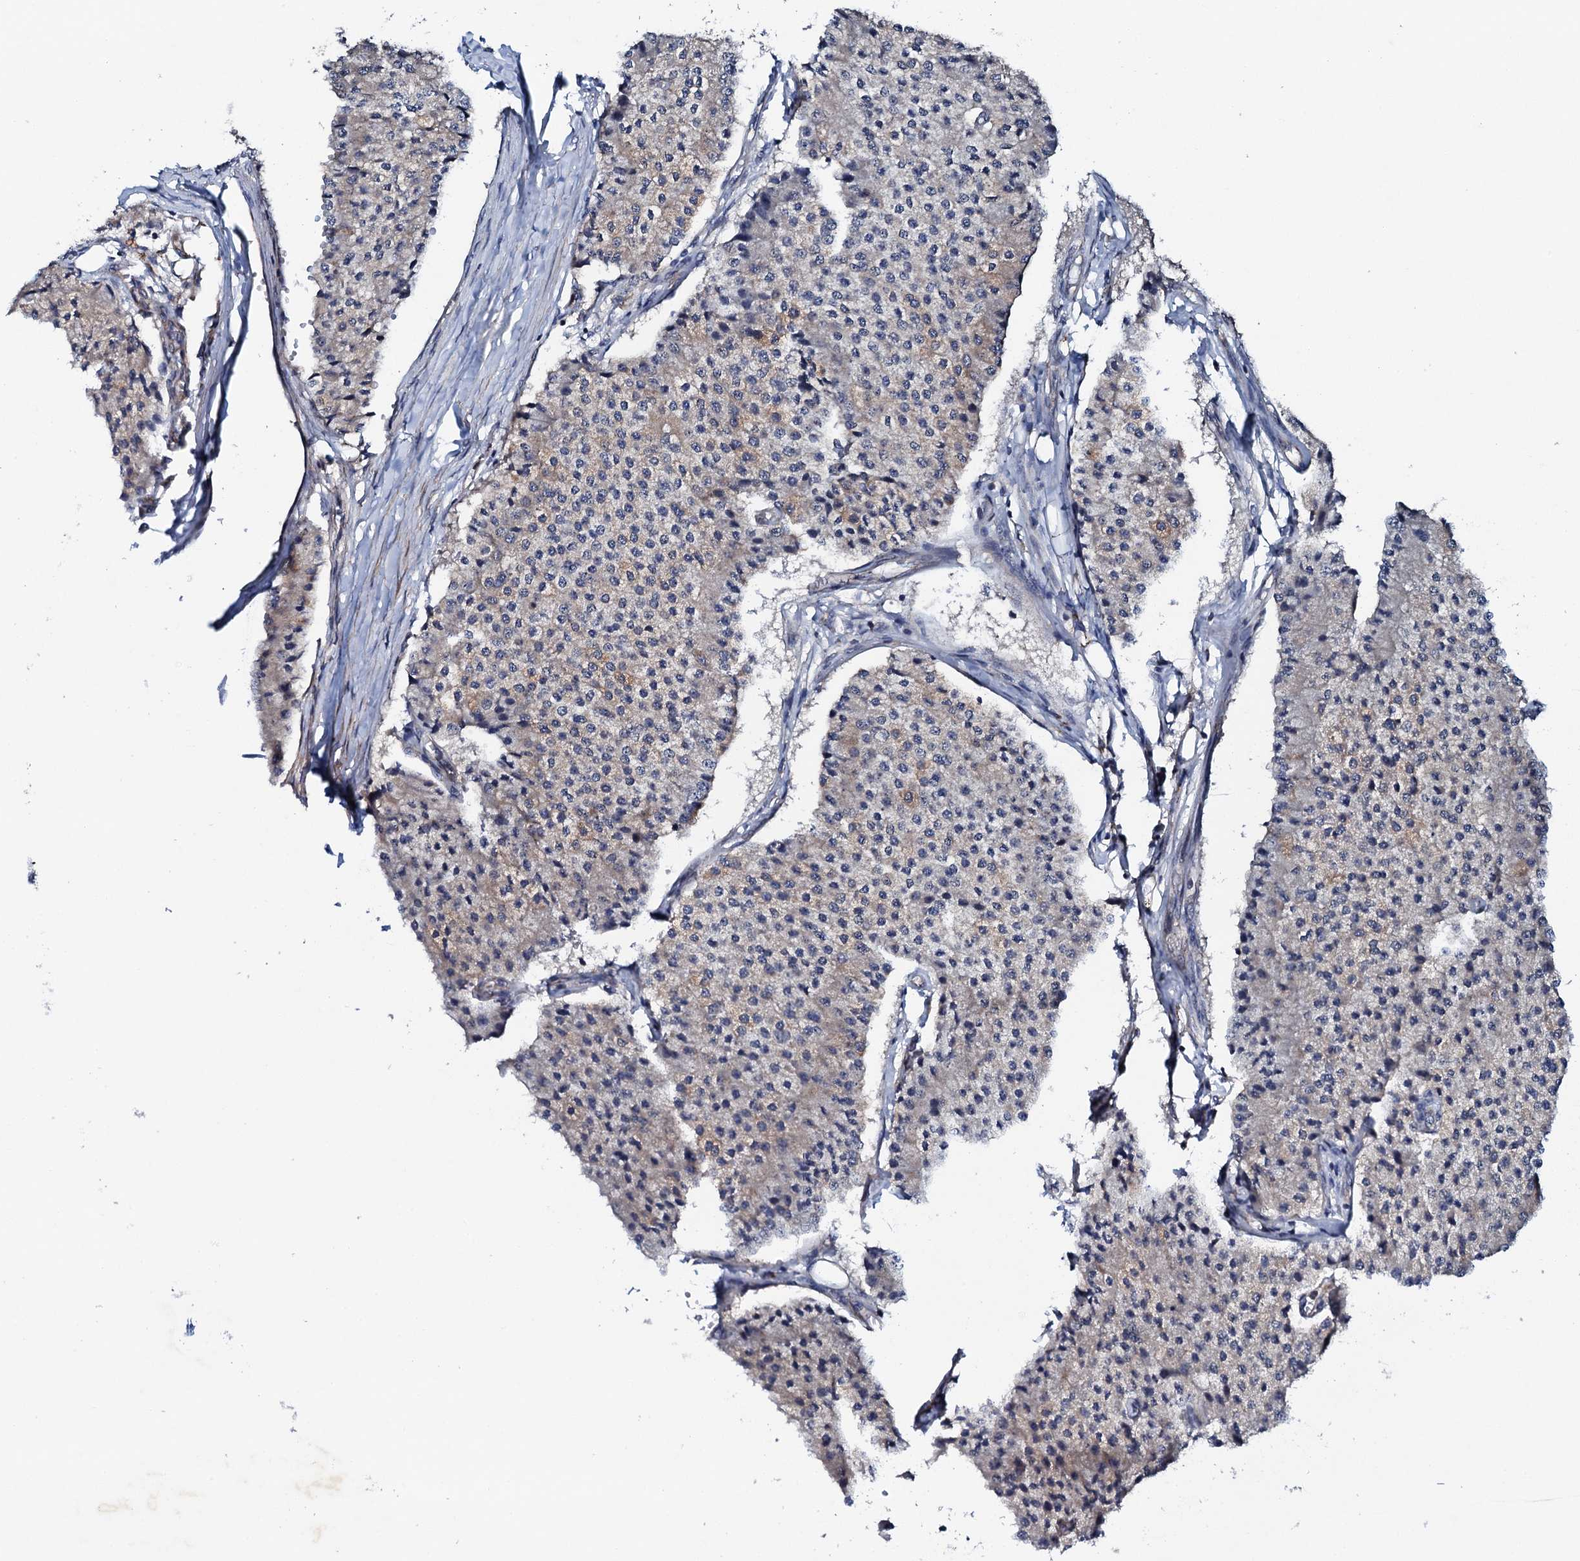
{"staining": {"intensity": "negative", "quantity": "none", "location": "none"}, "tissue": "carcinoid", "cell_type": "Tumor cells", "image_type": "cancer", "snomed": [{"axis": "morphology", "description": "Carcinoid, malignant, NOS"}, {"axis": "topography", "description": "Colon"}], "caption": "This is an immunohistochemistry (IHC) micrograph of human carcinoid (malignant). There is no staining in tumor cells.", "gene": "MTIF3", "patient": {"sex": "female", "age": 52}}